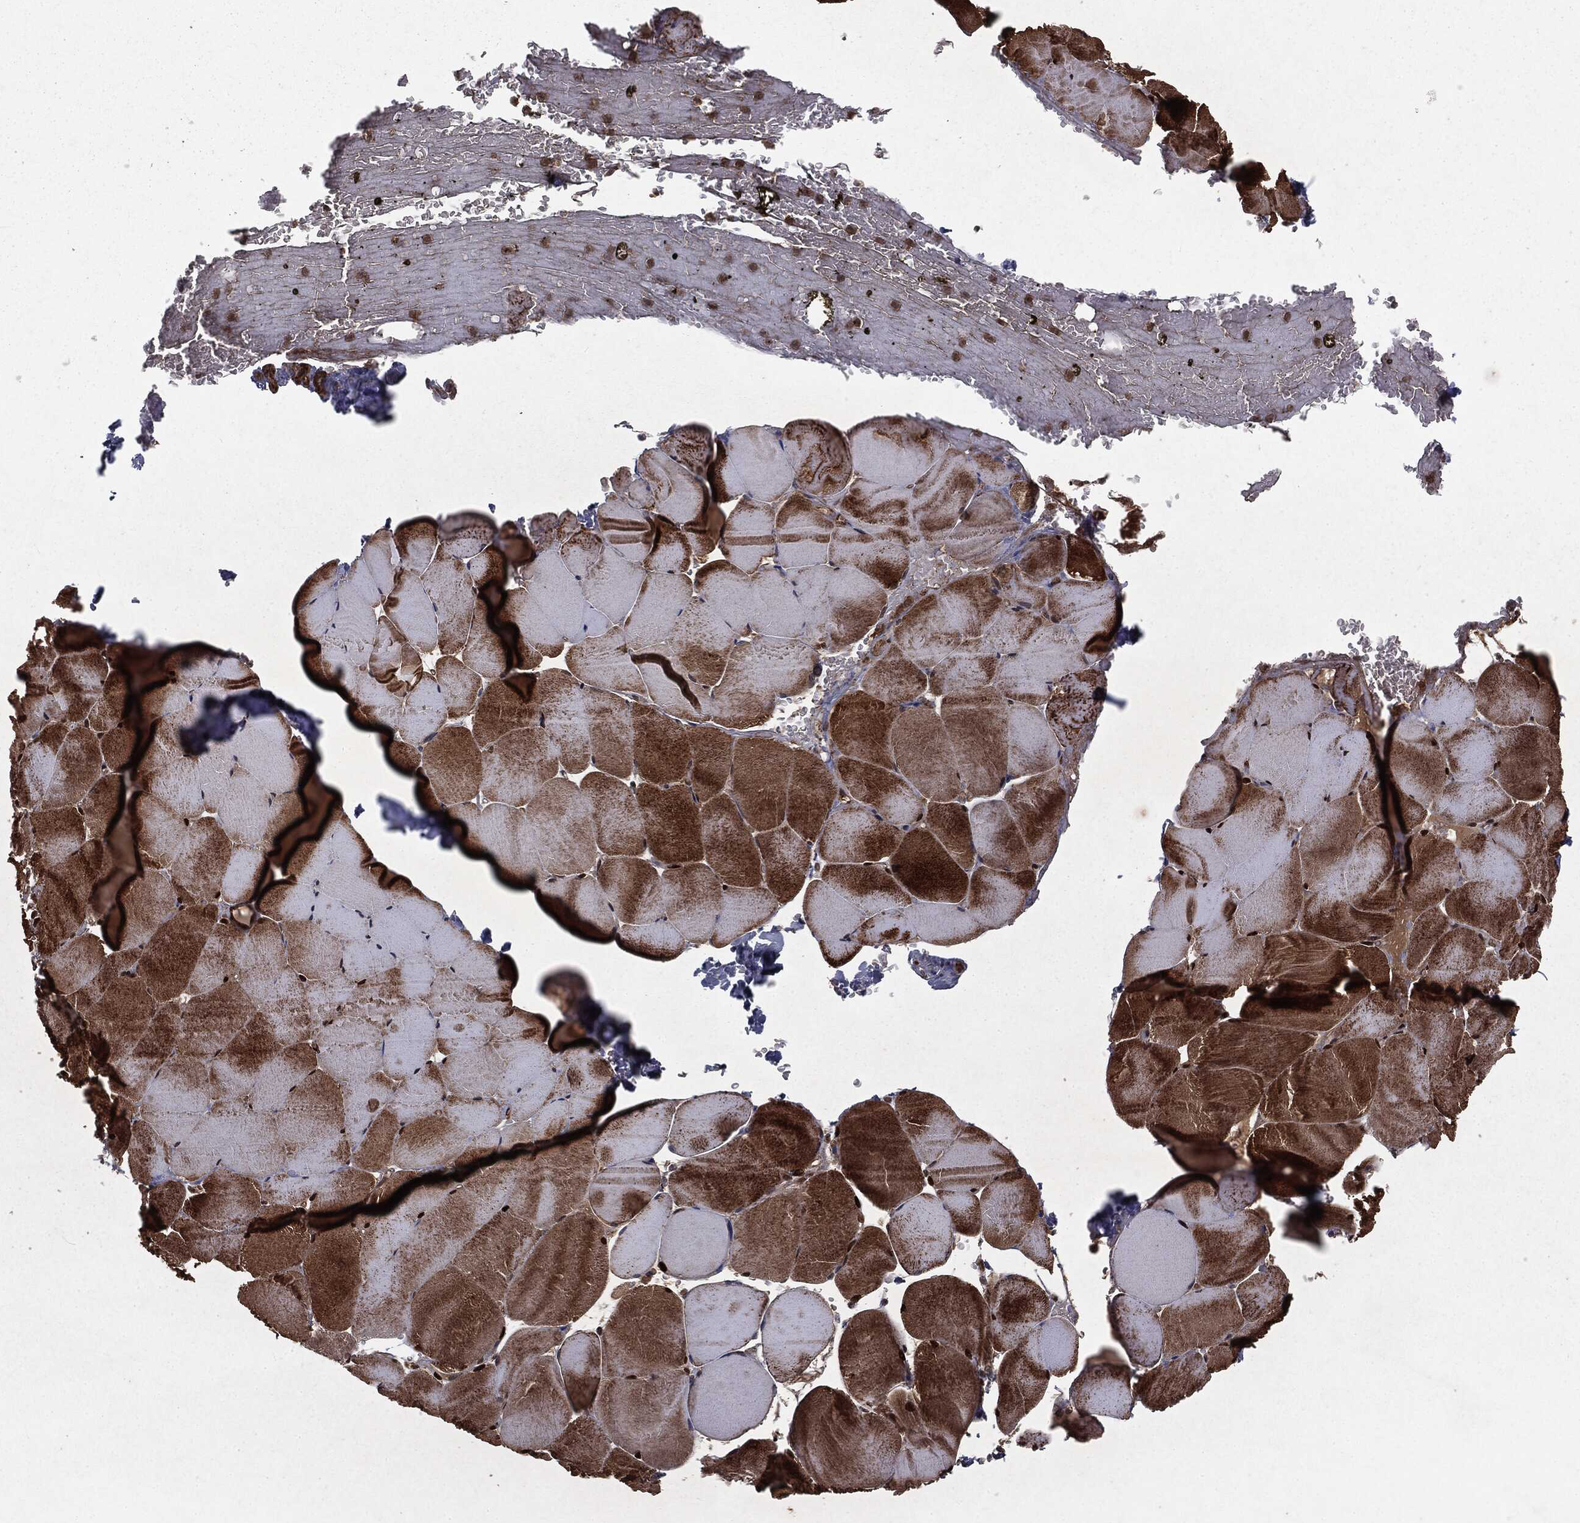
{"staining": {"intensity": "strong", "quantity": "25%-75%", "location": "cytoplasmic/membranous,nuclear"}, "tissue": "skeletal muscle", "cell_type": "Myocytes", "image_type": "normal", "snomed": [{"axis": "morphology", "description": "Normal tissue, NOS"}, {"axis": "topography", "description": "Skeletal muscle"}], "caption": "Immunohistochemistry (IHC) (DAB (3,3'-diaminobenzidine)) staining of unremarkable skeletal muscle displays strong cytoplasmic/membranous,nuclear protein expression in about 25%-75% of myocytes.", "gene": "RANBP9", "patient": {"sex": "female", "age": 37}}